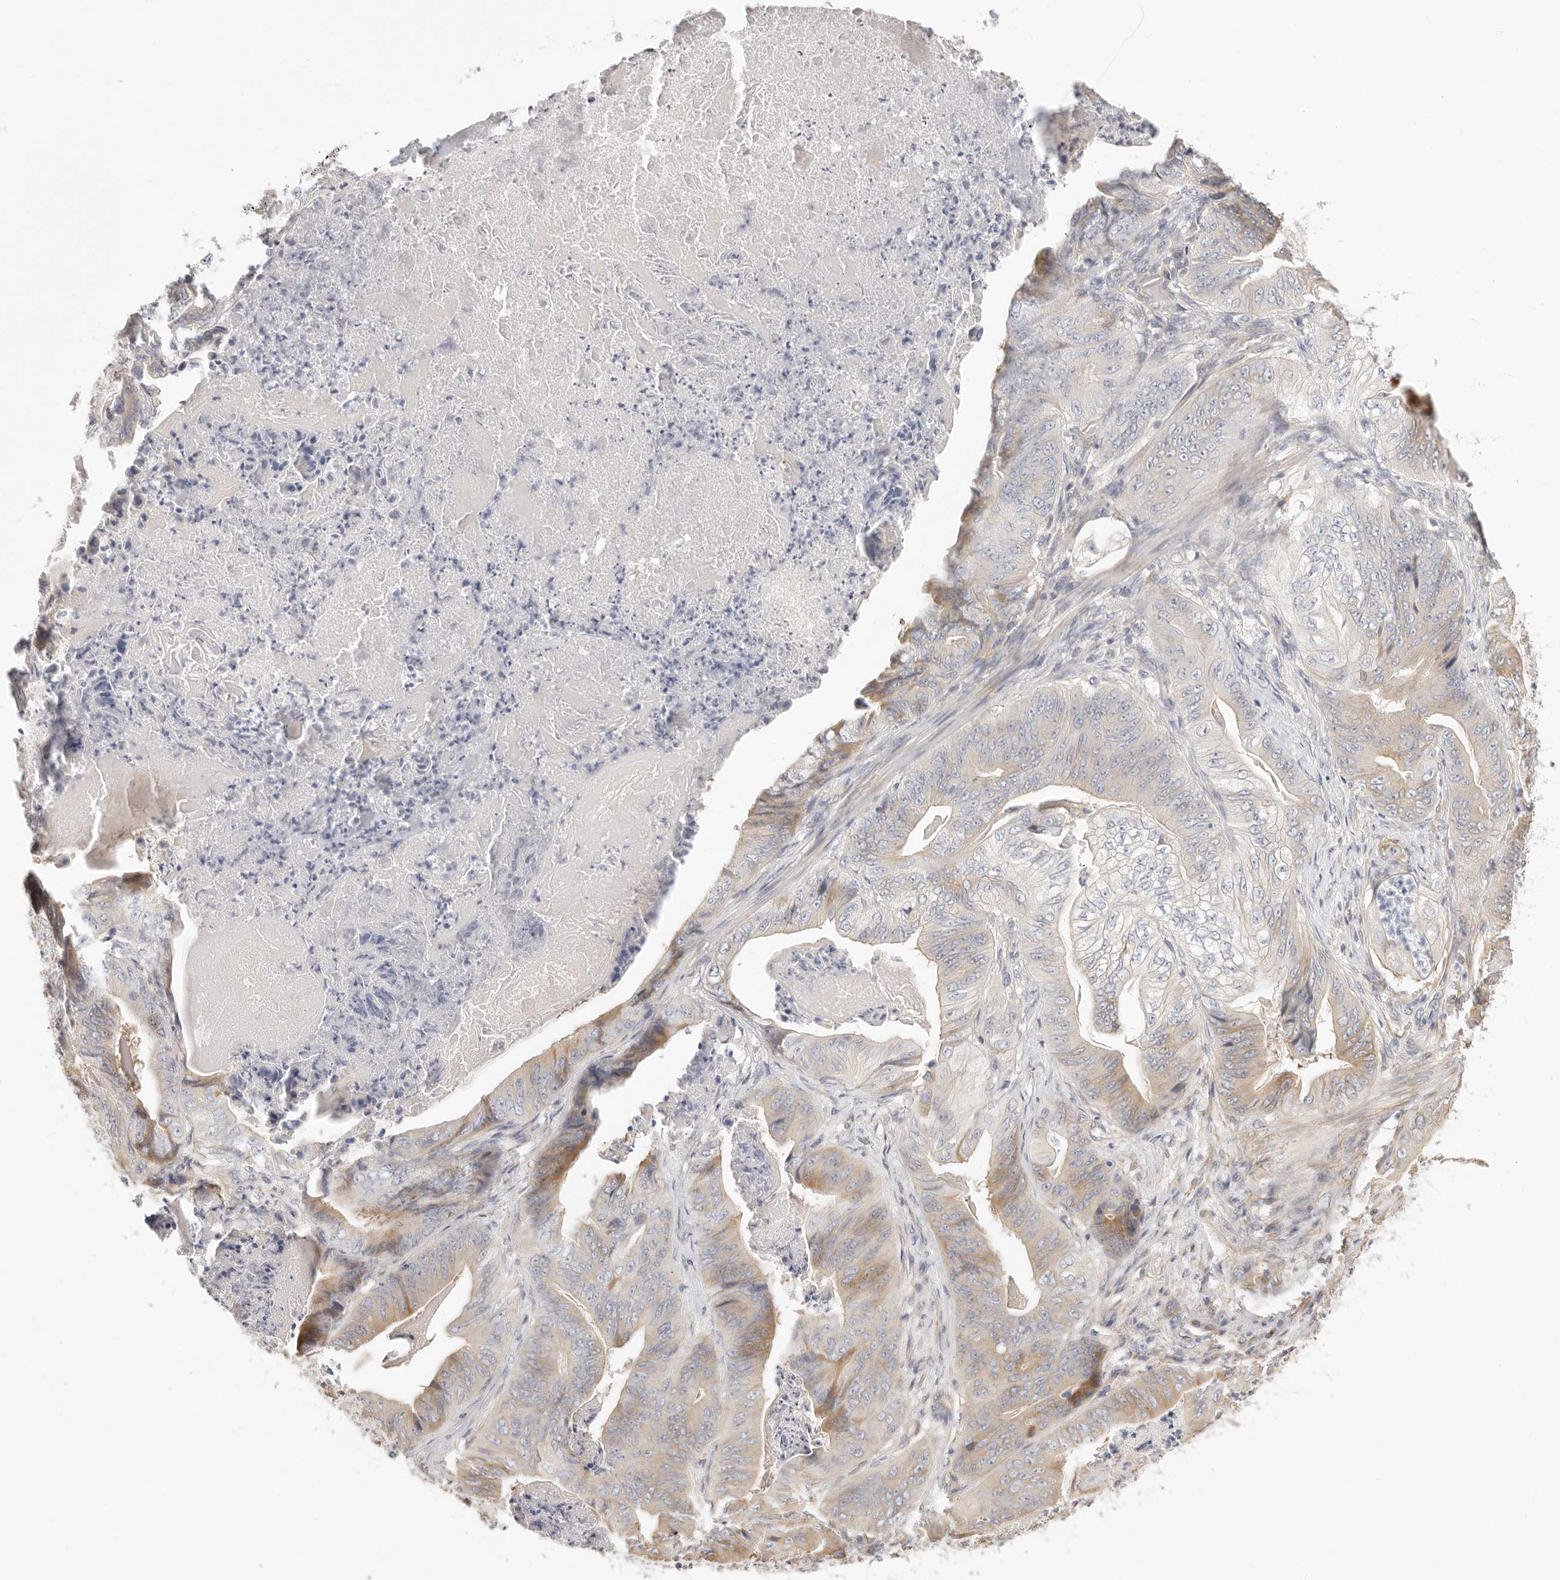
{"staining": {"intensity": "moderate", "quantity": "<25%", "location": "cytoplasmic/membranous"}, "tissue": "stomach cancer", "cell_type": "Tumor cells", "image_type": "cancer", "snomed": [{"axis": "morphology", "description": "Adenocarcinoma, NOS"}, {"axis": "topography", "description": "Stomach"}], "caption": "Tumor cells display low levels of moderate cytoplasmic/membranous expression in approximately <25% of cells in stomach cancer (adenocarcinoma).", "gene": "DTNBP1", "patient": {"sex": "female", "age": 73}}